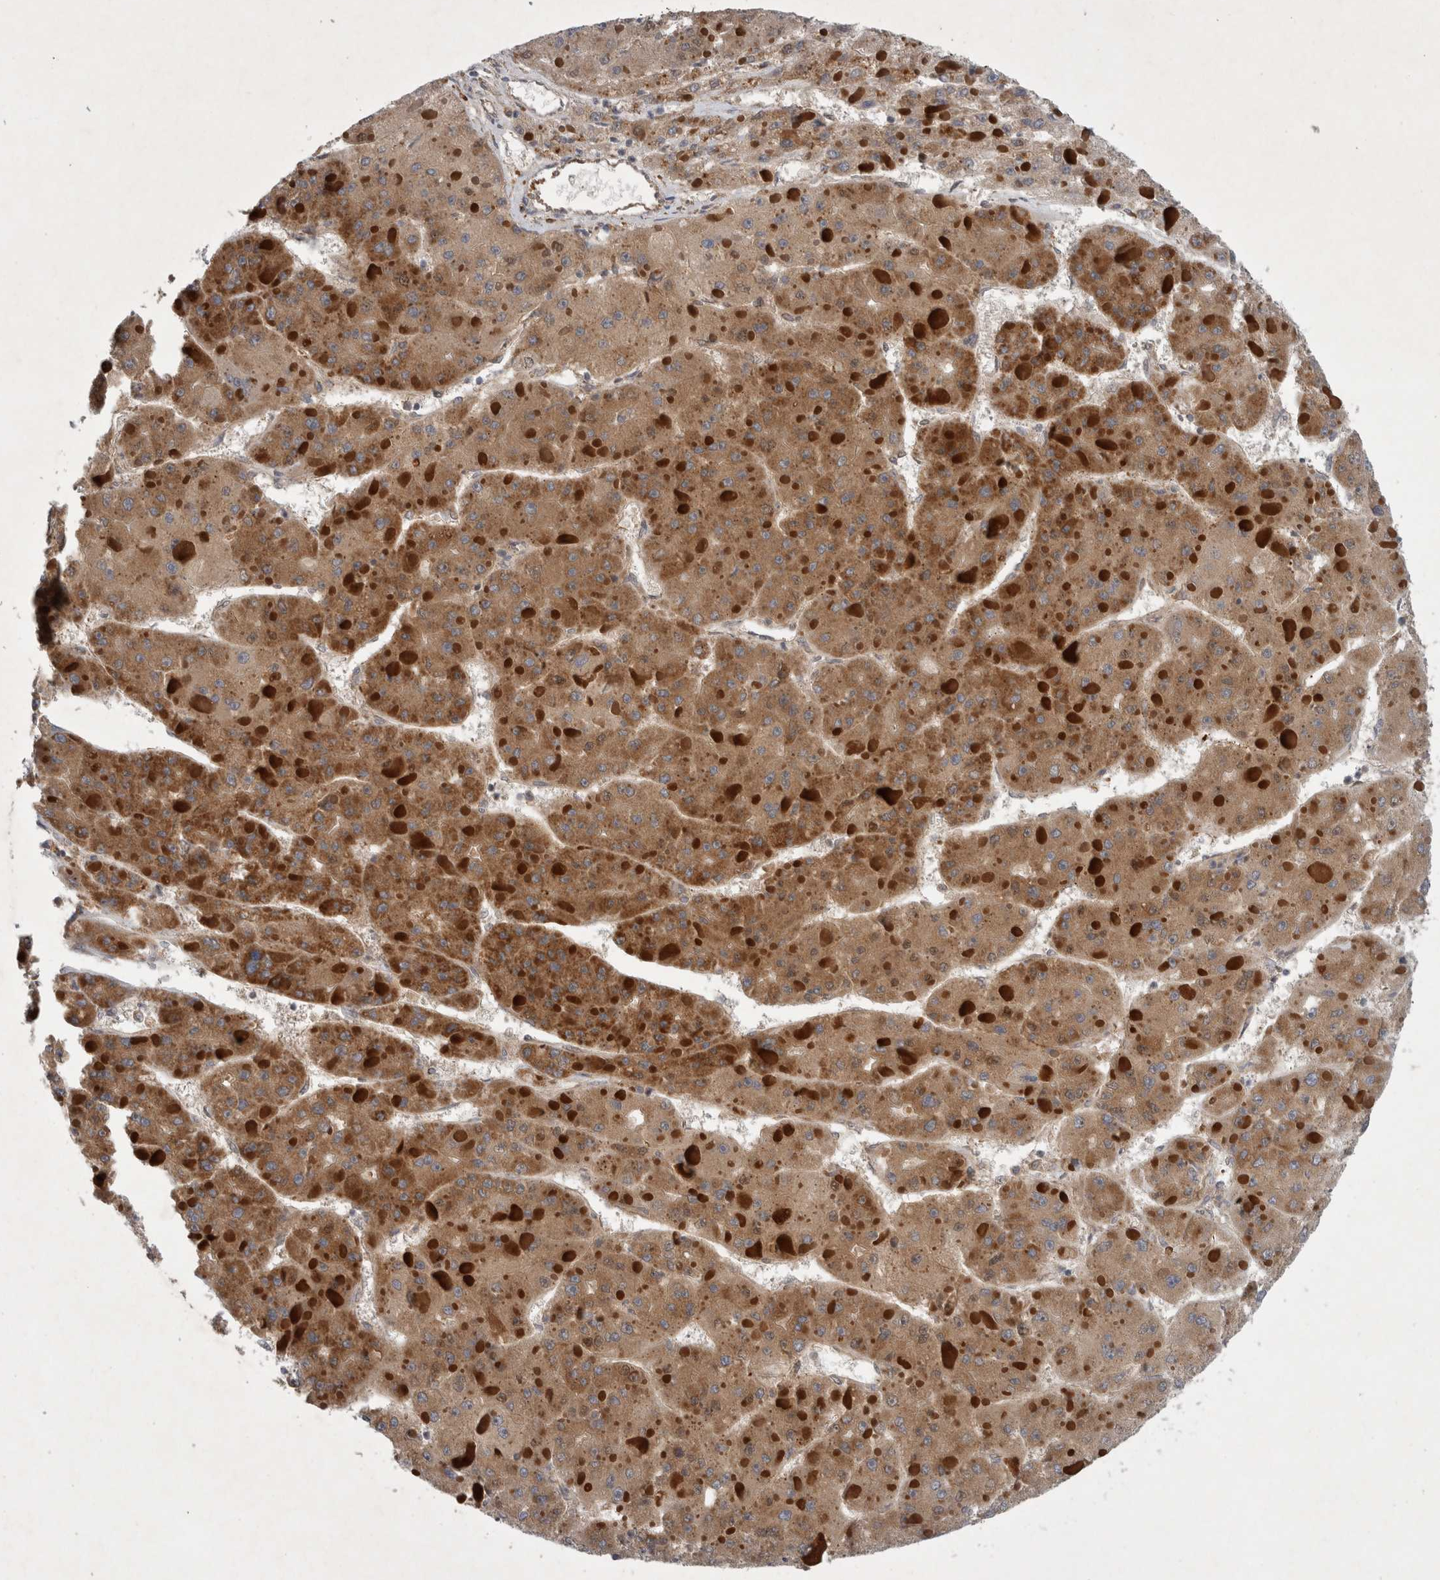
{"staining": {"intensity": "moderate", "quantity": ">75%", "location": "cytoplasmic/membranous"}, "tissue": "liver cancer", "cell_type": "Tumor cells", "image_type": "cancer", "snomed": [{"axis": "morphology", "description": "Carcinoma, Hepatocellular, NOS"}, {"axis": "topography", "description": "Liver"}], "caption": "Immunohistochemistry (DAB) staining of liver cancer (hepatocellular carcinoma) exhibits moderate cytoplasmic/membranous protein expression in about >75% of tumor cells.", "gene": "PDCD2", "patient": {"sex": "female", "age": 73}}